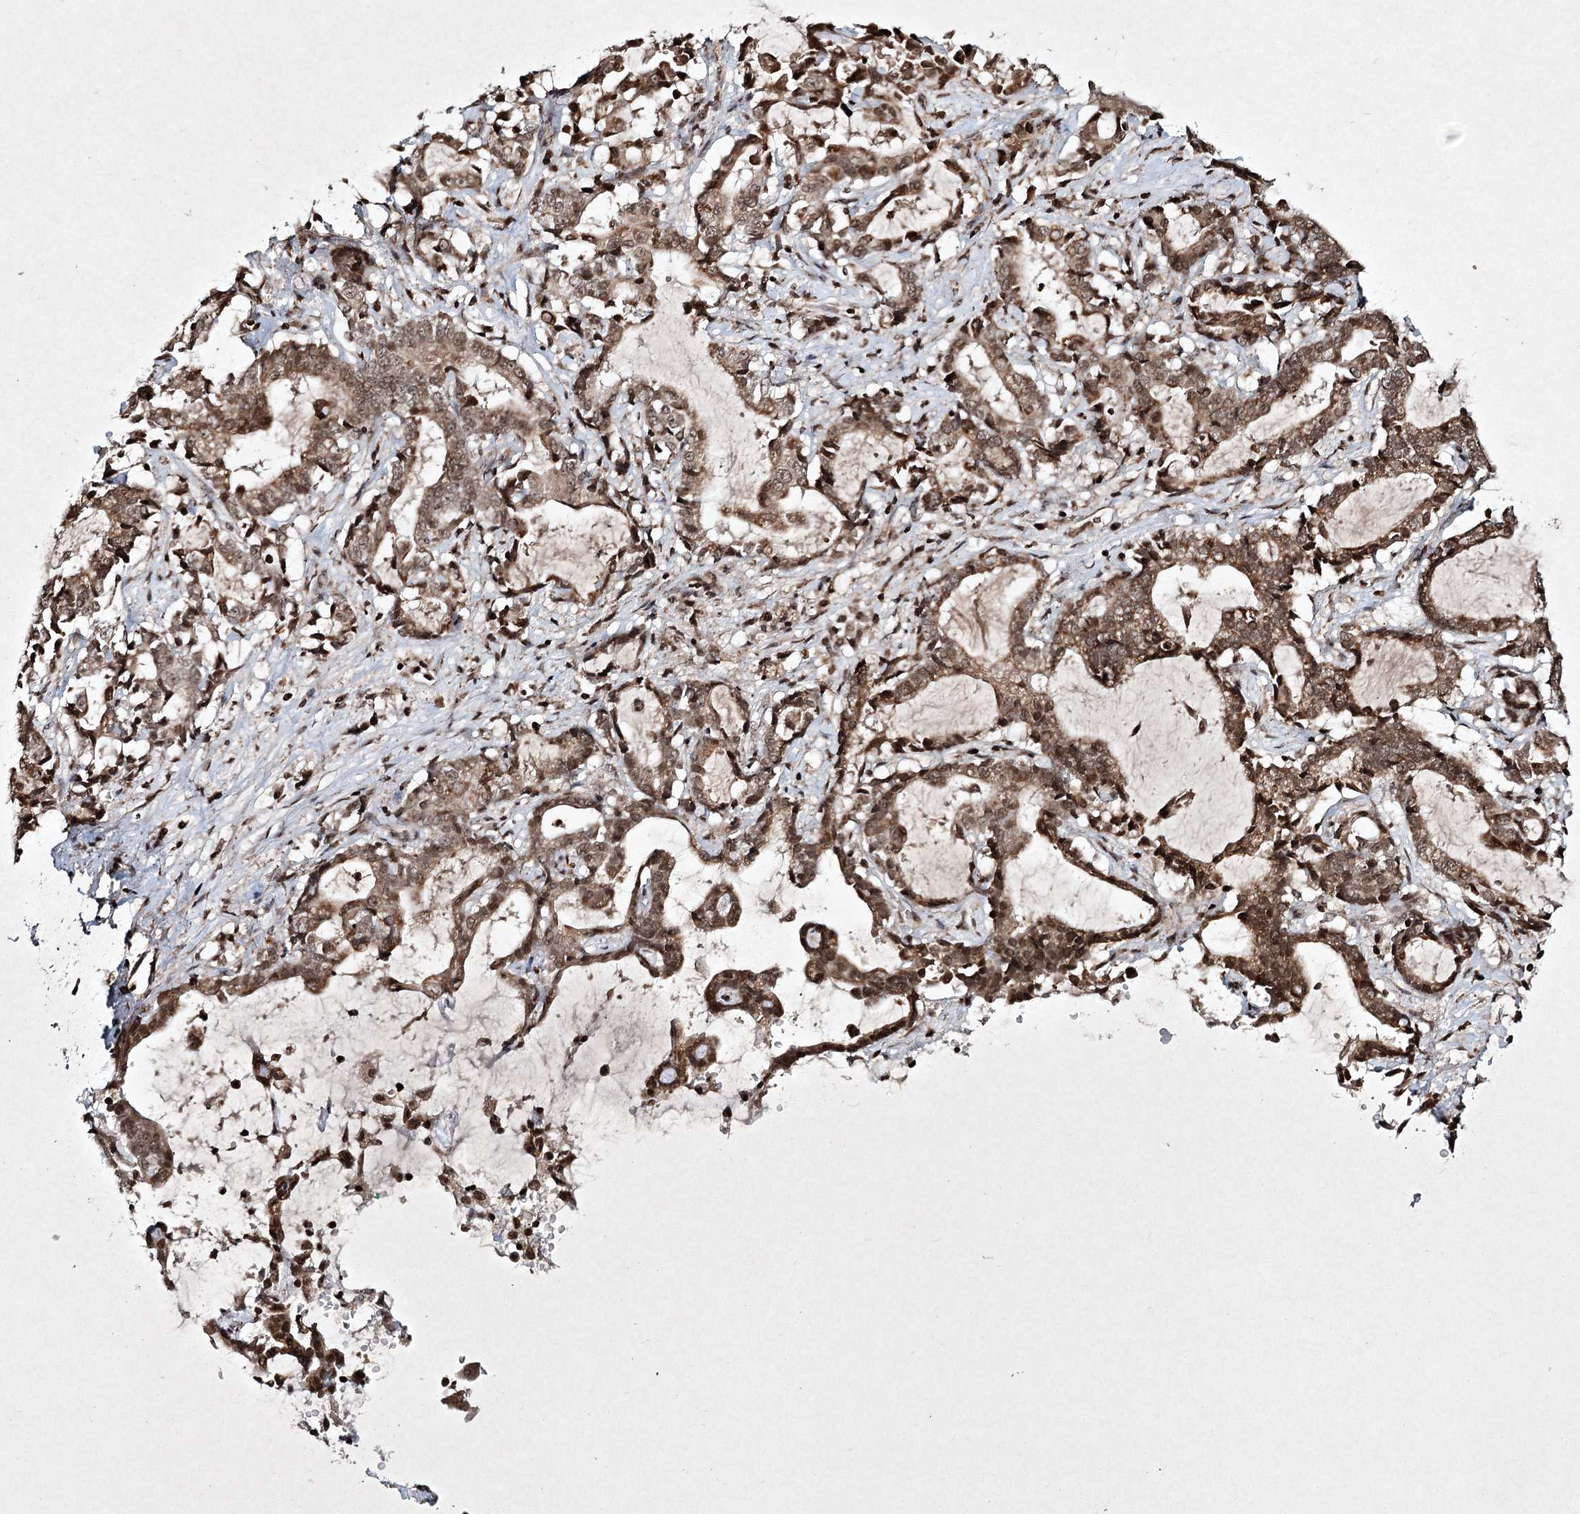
{"staining": {"intensity": "moderate", "quantity": ">75%", "location": "cytoplasmic/membranous,nuclear"}, "tissue": "liver cancer", "cell_type": "Tumor cells", "image_type": "cancer", "snomed": [{"axis": "morphology", "description": "Cholangiocarcinoma"}, {"axis": "topography", "description": "Liver"}], "caption": "Liver cancer stained with a brown dye exhibits moderate cytoplasmic/membranous and nuclear positive positivity in about >75% of tumor cells.", "gene": "CARM1", "patient": {"sex": "male", "age": 57}}